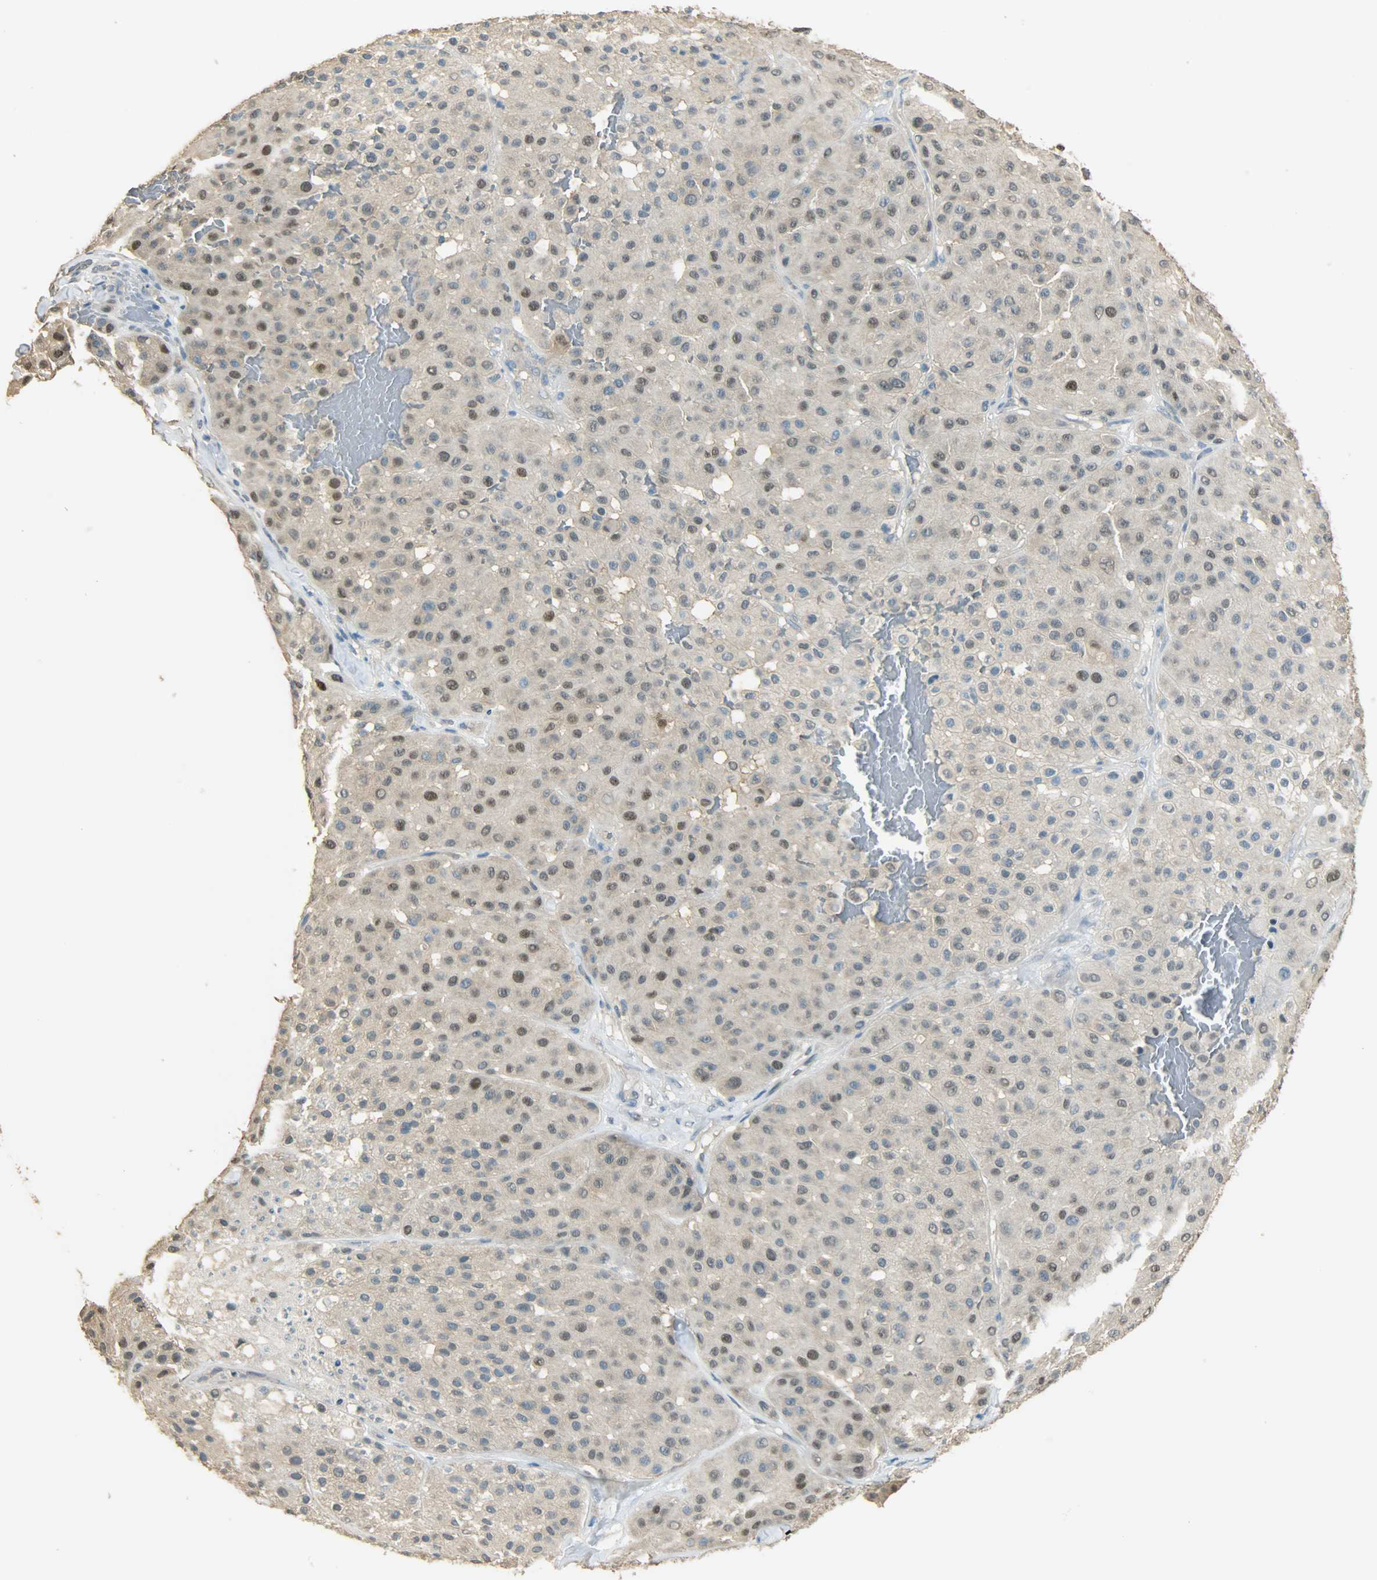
{"staining": {"intensity": "moderate", "quantity": "25%-75%", "location": "nuclear"}, "tissue": "melanoma", "cell_type": "Tumor cells", "image_type": "cancer", "snomed": [{"axis": "morphology", "description": "Normal tissue, NOS"}, {"axis": "morphology", "description": "Malignant melanoma, Metastatic site"}, {"axis": "topography", "description": "Skin"}], "caption": "High-magnification brightfield microscopy of malignant melanoma (metastatic site) stained with DAB (brown) and counterstained with hematoxylin (blue). tumor cells exhibit moderate nuclear staining is identified in approximately25%-75% of cells.", "gene": "PRMT5", "patient": {"sex": "male", "age": 41}}